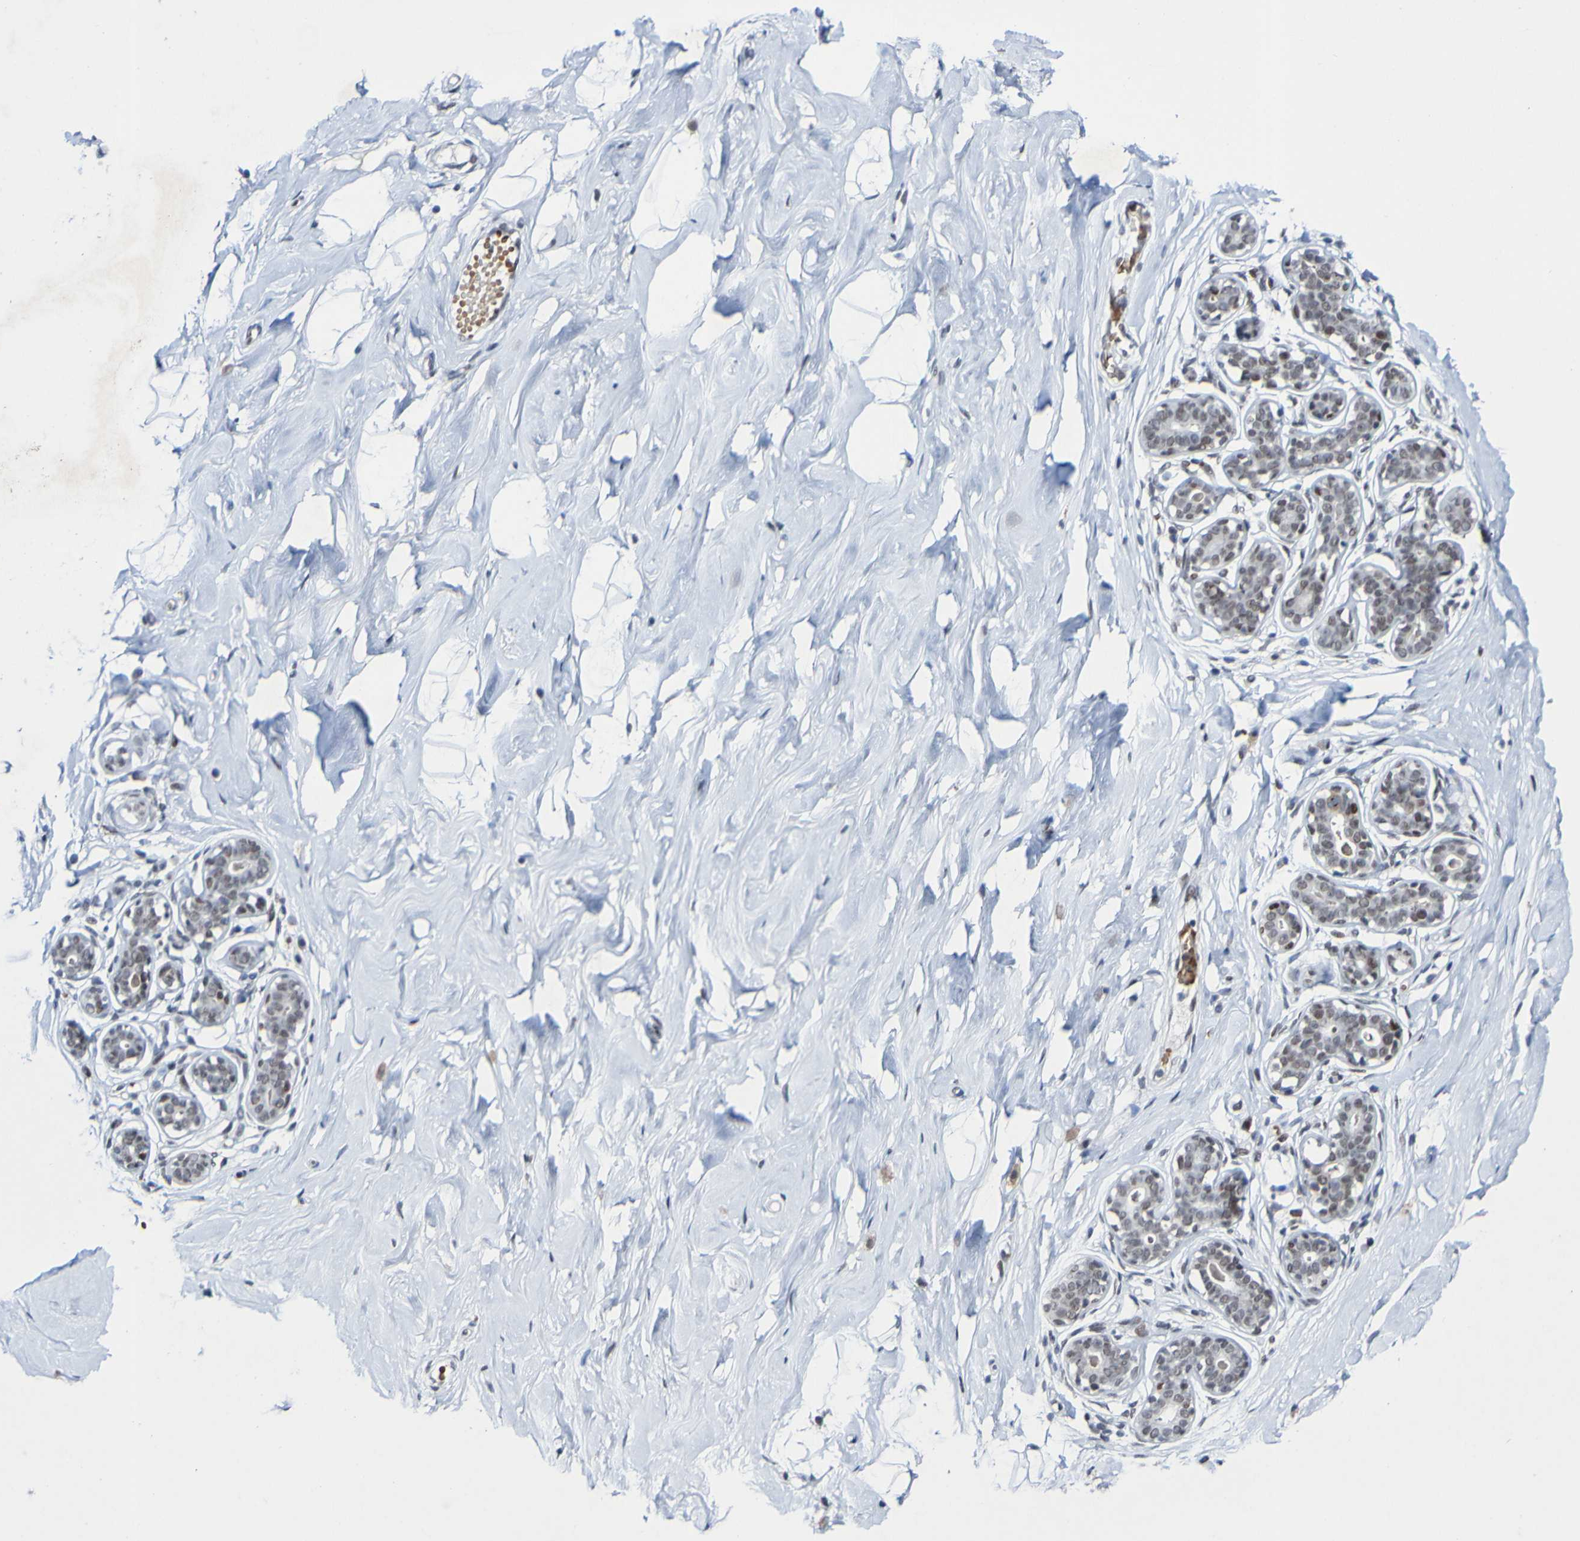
{"staining": {"intensity": "negative", "quantity": "none", "location": "none"}, "tissue": "breast", "cell_type": "Adipocytes", "image_type": "normal", "snomed": [{"axis": "morphology", "description": "Normal tissue, NOS"}, {"axis": "topography", "description": "Breast"}], "caption": "IHC photomicrograph of unremarkable breast stained for a protein (brown), which exhibits no expression in adipocytes.", "gene": "PCGF1", "patient": {"sex": "female", "age": 23}}